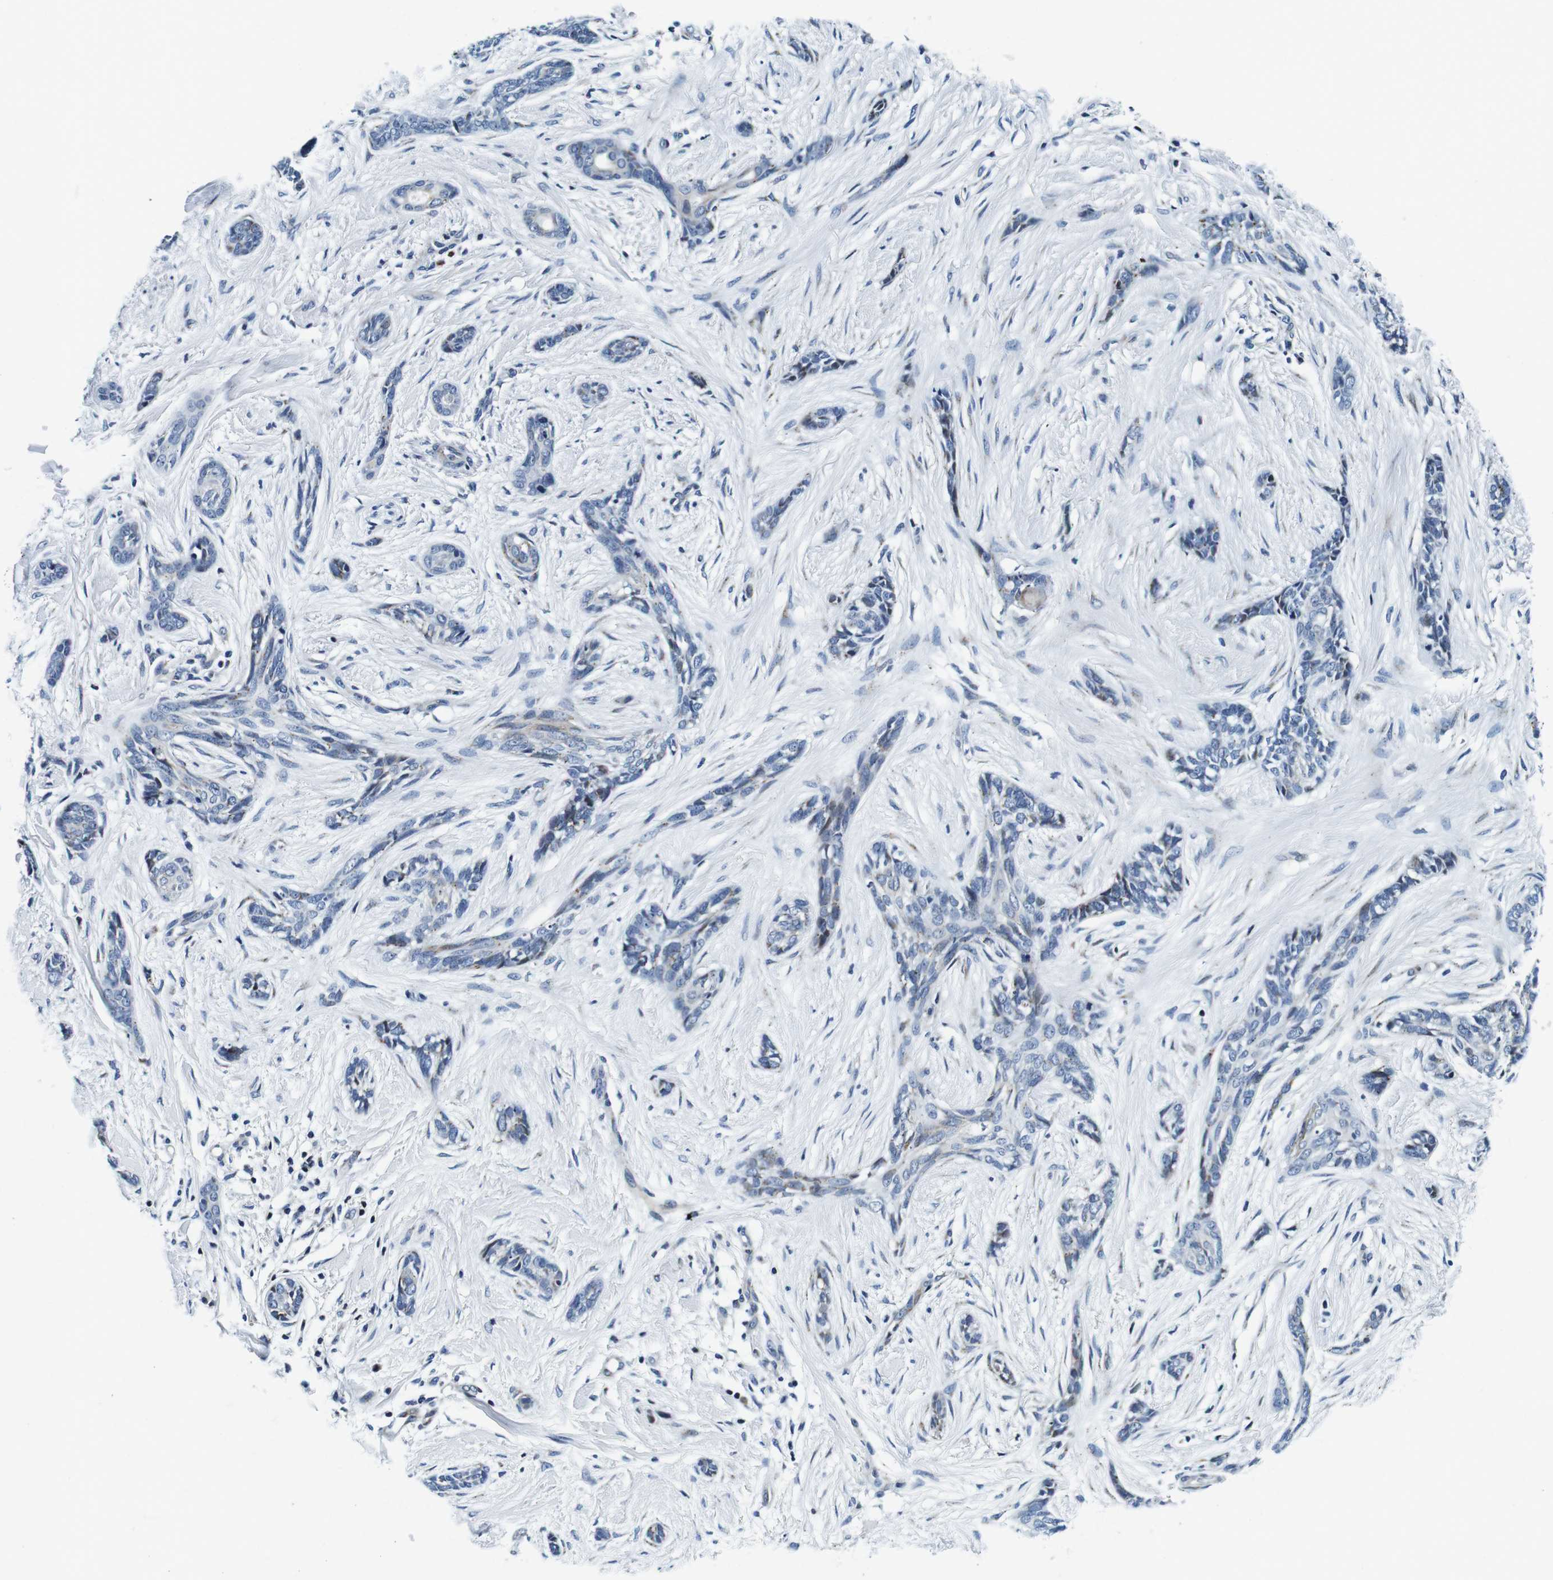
{"staining": {"intensity": "negative", "quantity": "none", "location": "none"}, "tissue": "skin cancer", "cell_type": "Tumor cells", "image_type": "cancer", "snomed": [{"axis": "morphology", "description": "Basal cell carcinoma"}, {"axis": "morphology", "description": "Adnexal tumor, benign"}, {"axis": "topography", "description": "Skin"}], "caption": "An immunohistochemistry (IHC) histopathology image of basal cell carcinoma (skin) is shown. There is no staining in tumor cells of basal cell carcinoma (skin).", "gene": "FAR2", "patient": {"sex": "female", "age": 42}}